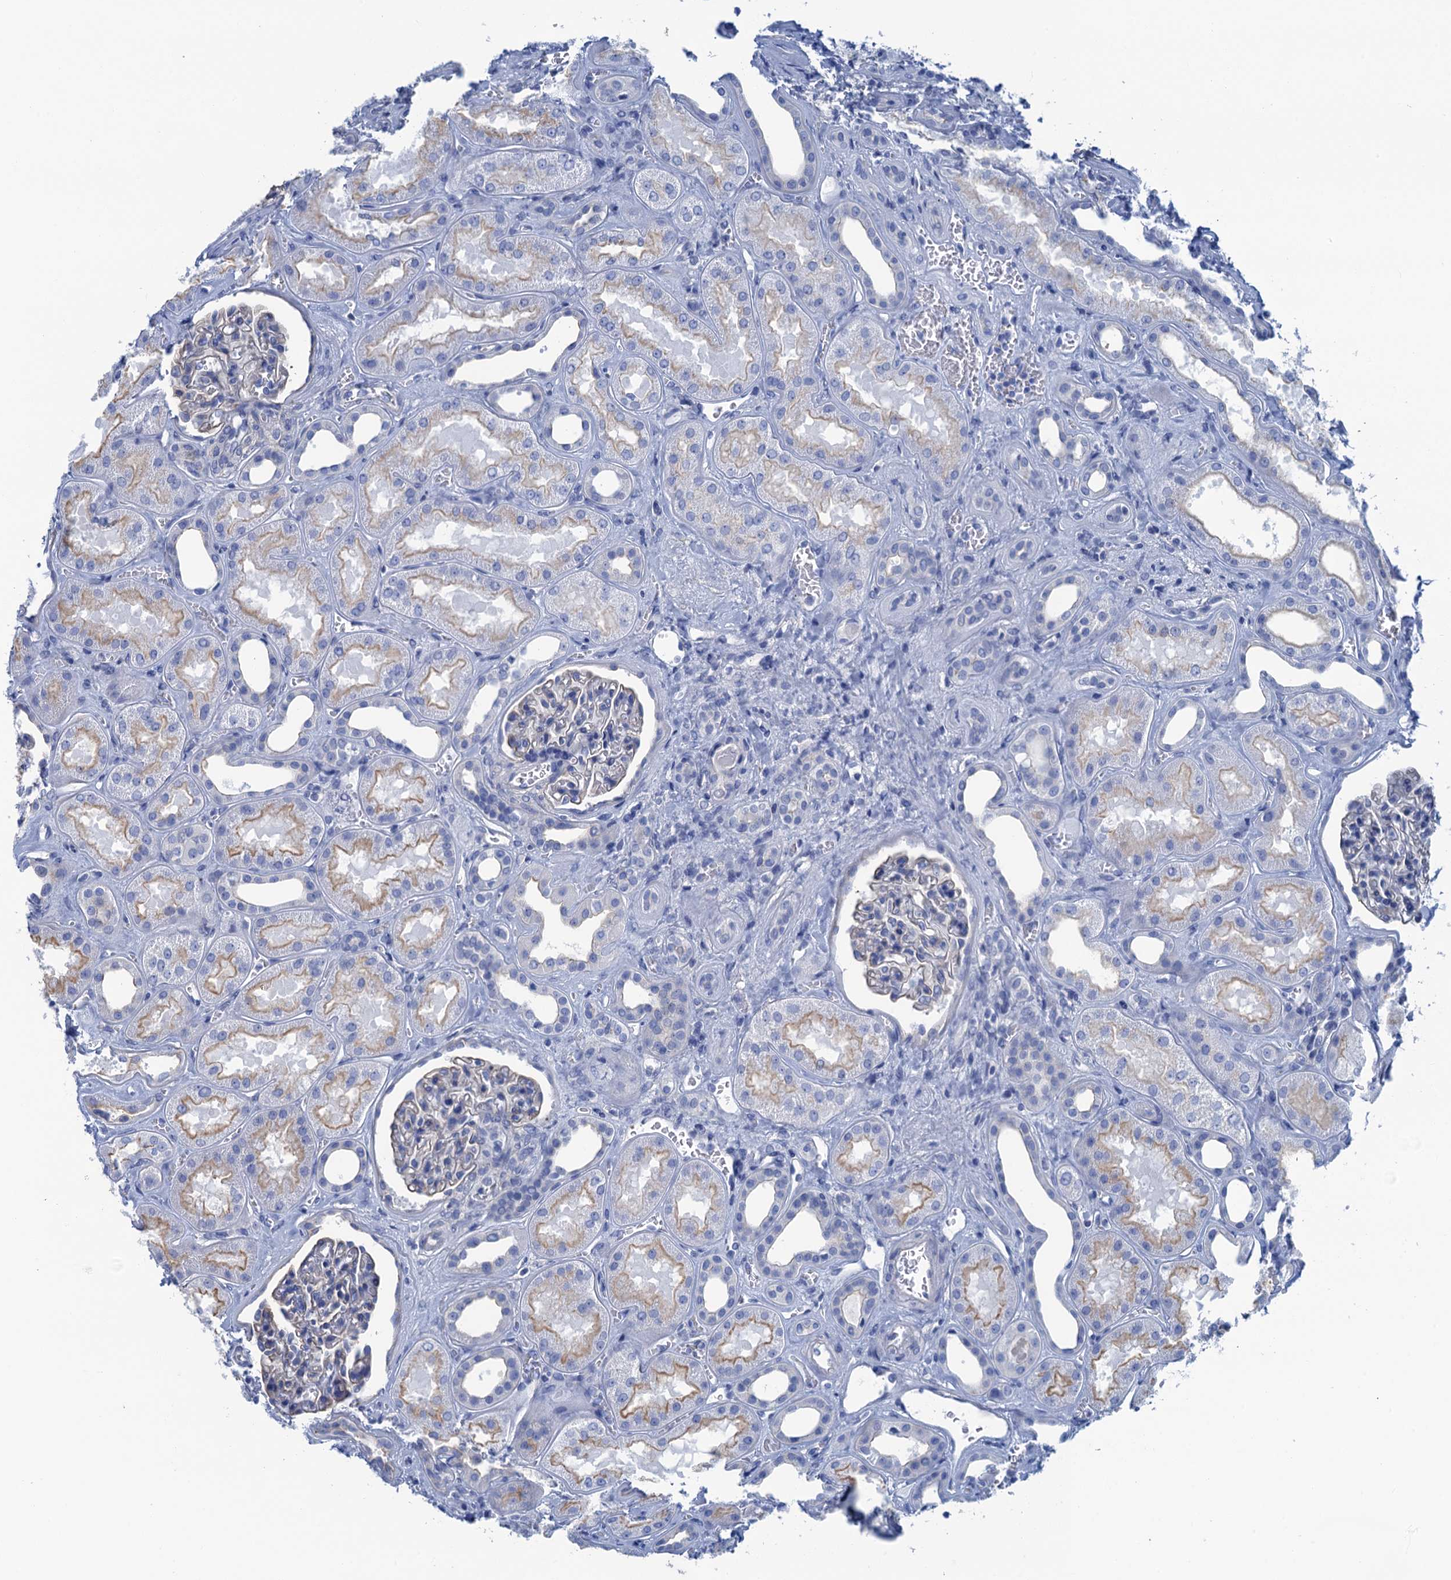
{"staining": {"intensity": "negative", "quantity": "none", "location": "none"}, "tissue": "kidney", "cell_type": "Cells in glomeruli", "image_type": "normal", "snomed": [{"axis": "morphology", "description": "Normal tissue, NOS"}, {"axis": "morphology", "description": "Adenocarcinoma, NOS"}, {"axis": "topography", "description": "Kidney"}], "caption": "Human kidney stained for a protein using immunohistochemistry (IHC) reveals no expression in cells in glomeruli.", "gene": "CALML5", "patient": {"sex": "female", "age": 68}}